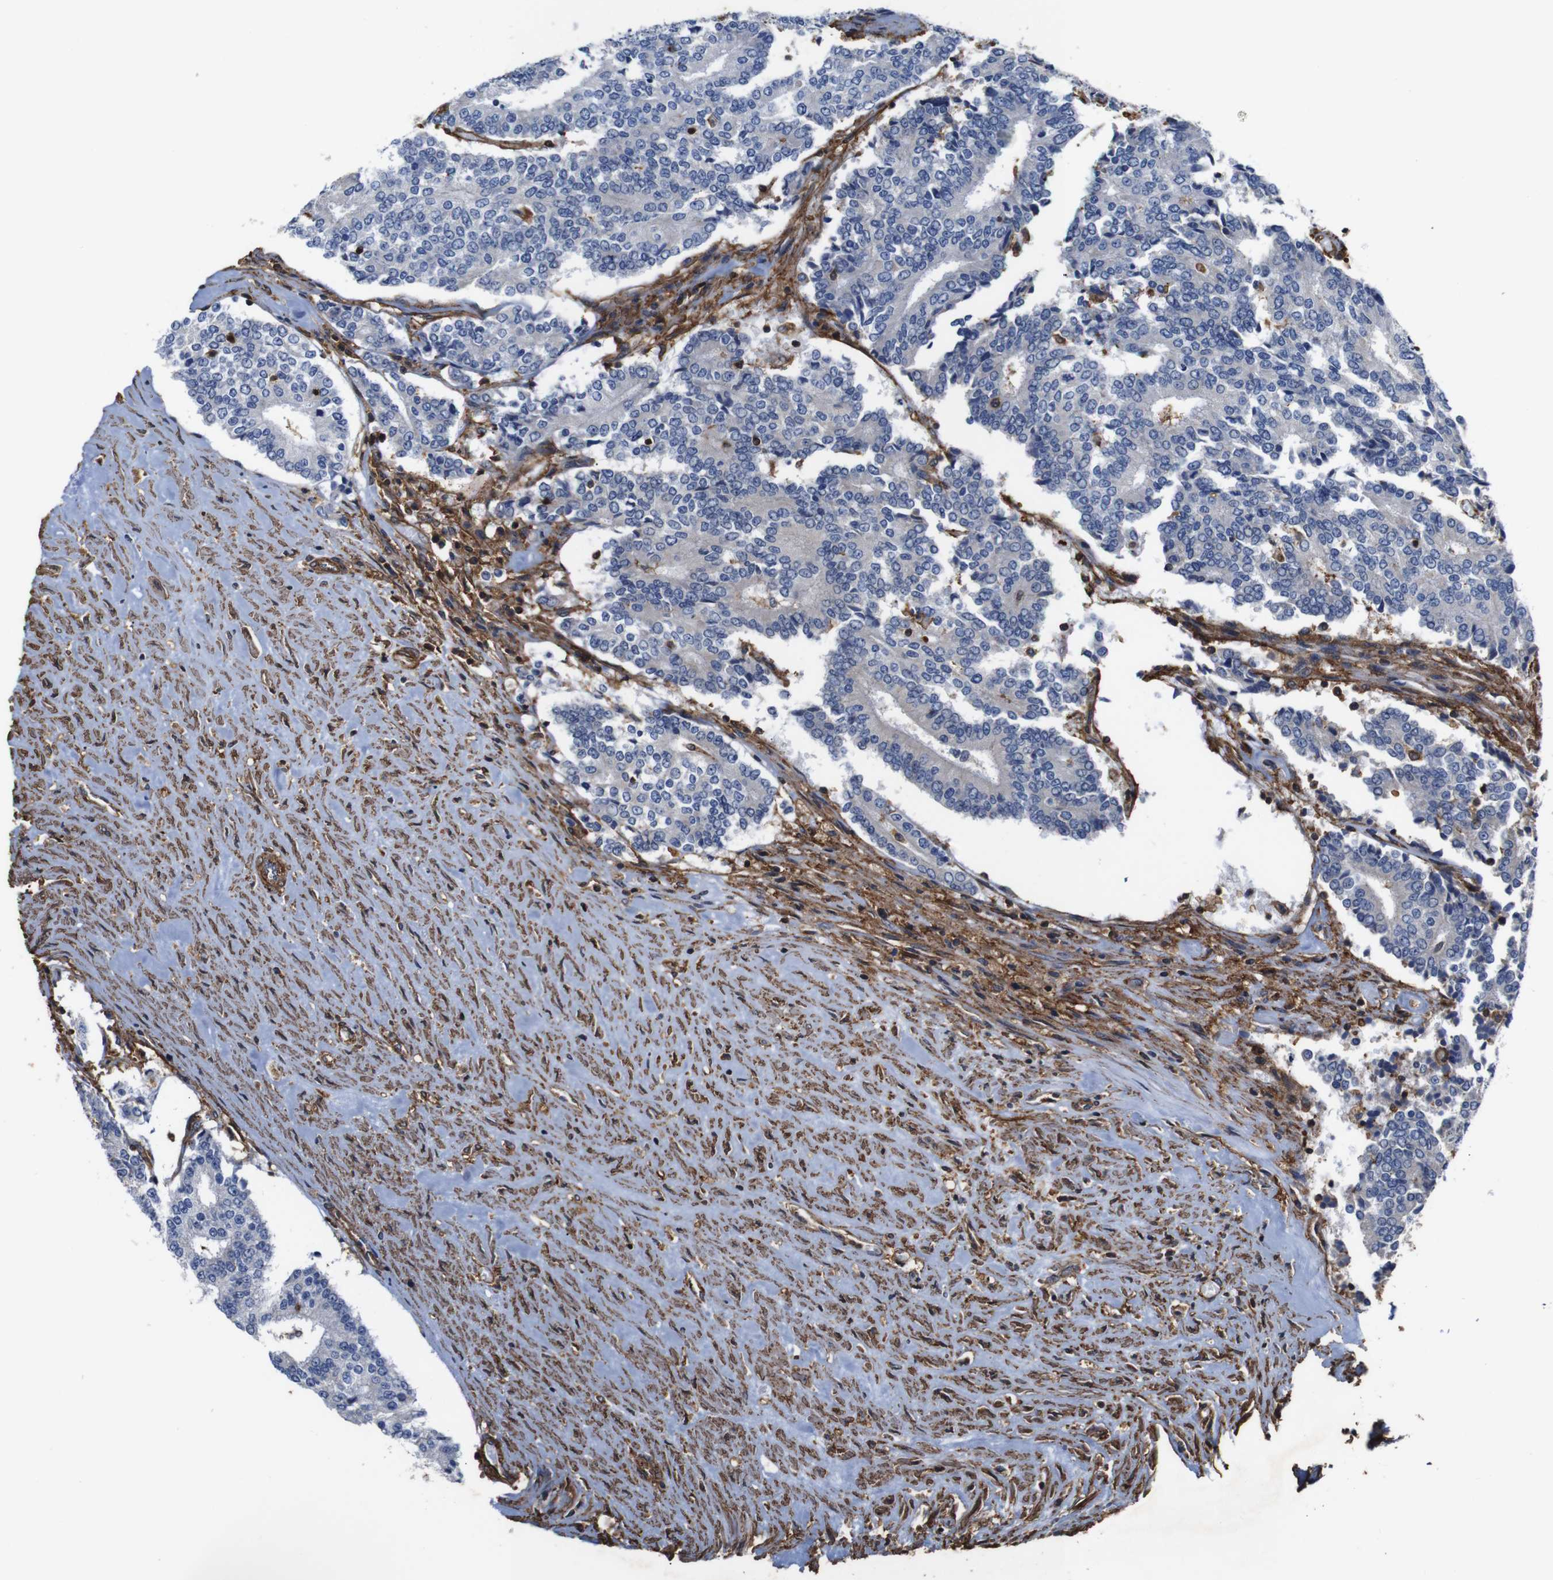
{"staining": {"intensity": "moderate", "quantity": "25%-75%", "location": "cytoplasmic/membranous"}, "tissue": "prostate cancer", "cell_type": "Tumor cells", "image_type": "cancer", "snomed": [{"axis": "morphology", "description": "Normal tissue, NOS"}, {"axis": "morphology", "description": "Adenocarcinoma, High grade"}, {"axis": "topography", "description": "Prostate"}, {"axis": "topography", "description": "Seminal veicle"}], "caption": "Immunohistochemical staining of prostate adenocarcinoma (high-grade) displays medium levels of moderate cytoplasmic/membranous protein positivity in about 25%-75% of tumor cells. (DAB IHC with brightfield microscopy, high magnification).", "gene": "PI4KA", "patient": {"sex": "male", "age": 55}}